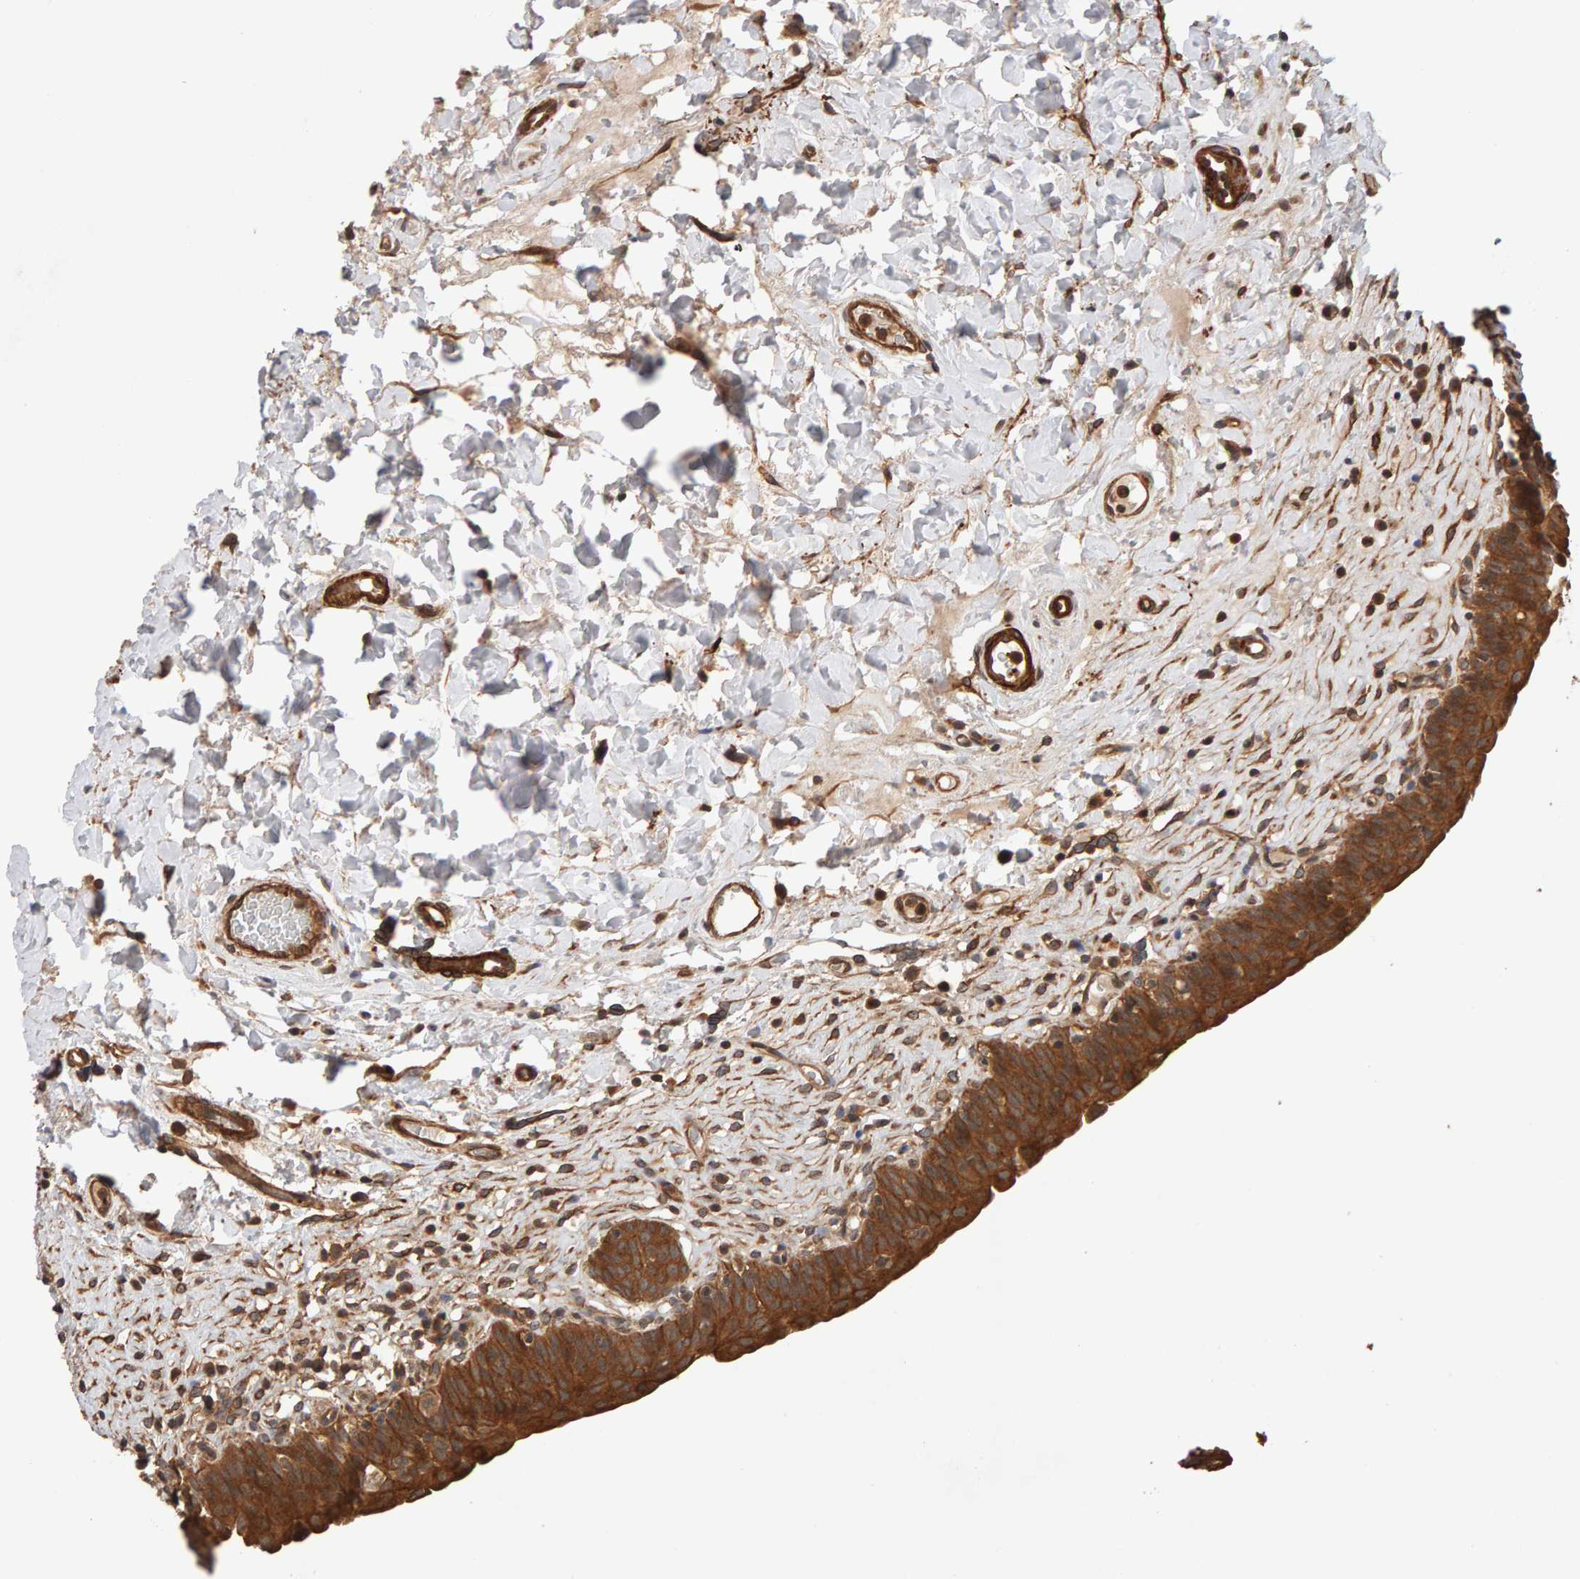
{"staining": {"intensity": "moderate", "quantity": ">75%", "location": "cytoplasmic/membranous"}, "tissue": "urinary bladder", "cell_type": "Urothelial cells", "image_type": "normal", "snomed": [{"axis": "morphology", "description": "Normal tissue, NOS"}, {"axis": "topography", "description": "Urinary bladder"}], "caption": "The histopathology image reveals immunohistochemical staining of unremarkable urinary bladder. There is moderate cytoplasmic/membranous staining is appreciated in approximately >75% of urothelial cells. (DAB (3,3'-diaminobenzidine) = brown stain, brightfield microscopy at high magnification).", "gene": "SYNRG", "patient": {"sex": "male", "age": 83}}